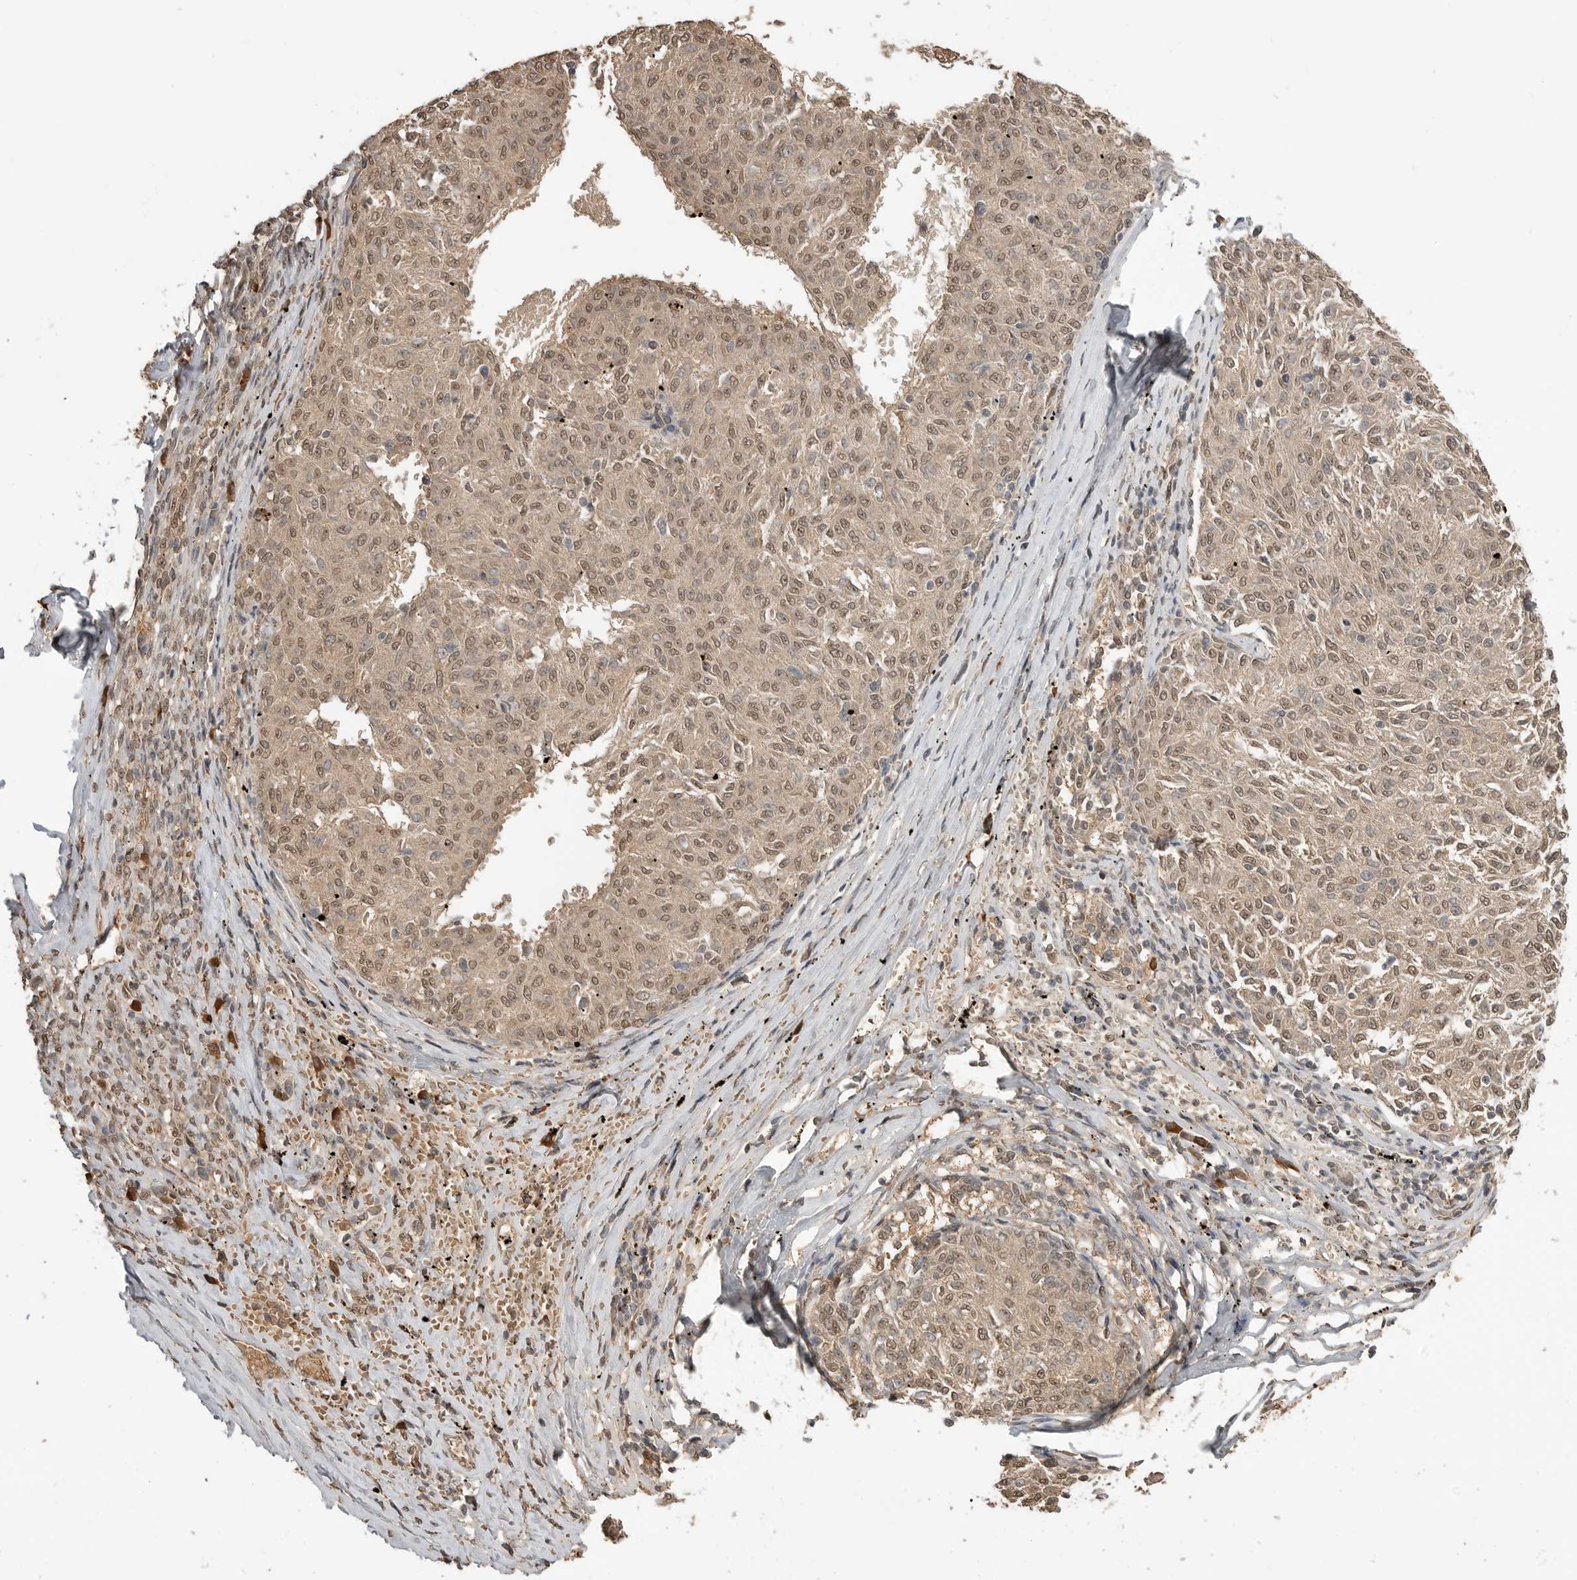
{"staining": {"intensity": "moderate", "quantity": ">75%", "location": "cytoplasmic/membranous,nuclear"}, "tissue": "melanoma", "cell_type": "Tumor cells", "image_type": "cancer", "snomed": [{"axis": "morphology", "description": "Malignant melanoma, NOS"}, {"axis": "topography", "description": "Skin"}], "caption": "Human malignant melanoma stained for a protein (brown) reveals moderate cytoplasmic/membranous and nuclear positive staining in approximately >75% of tumor cells.", "gene": "ASPSCR1", "patient": {"sex": "female", "age": 72}}